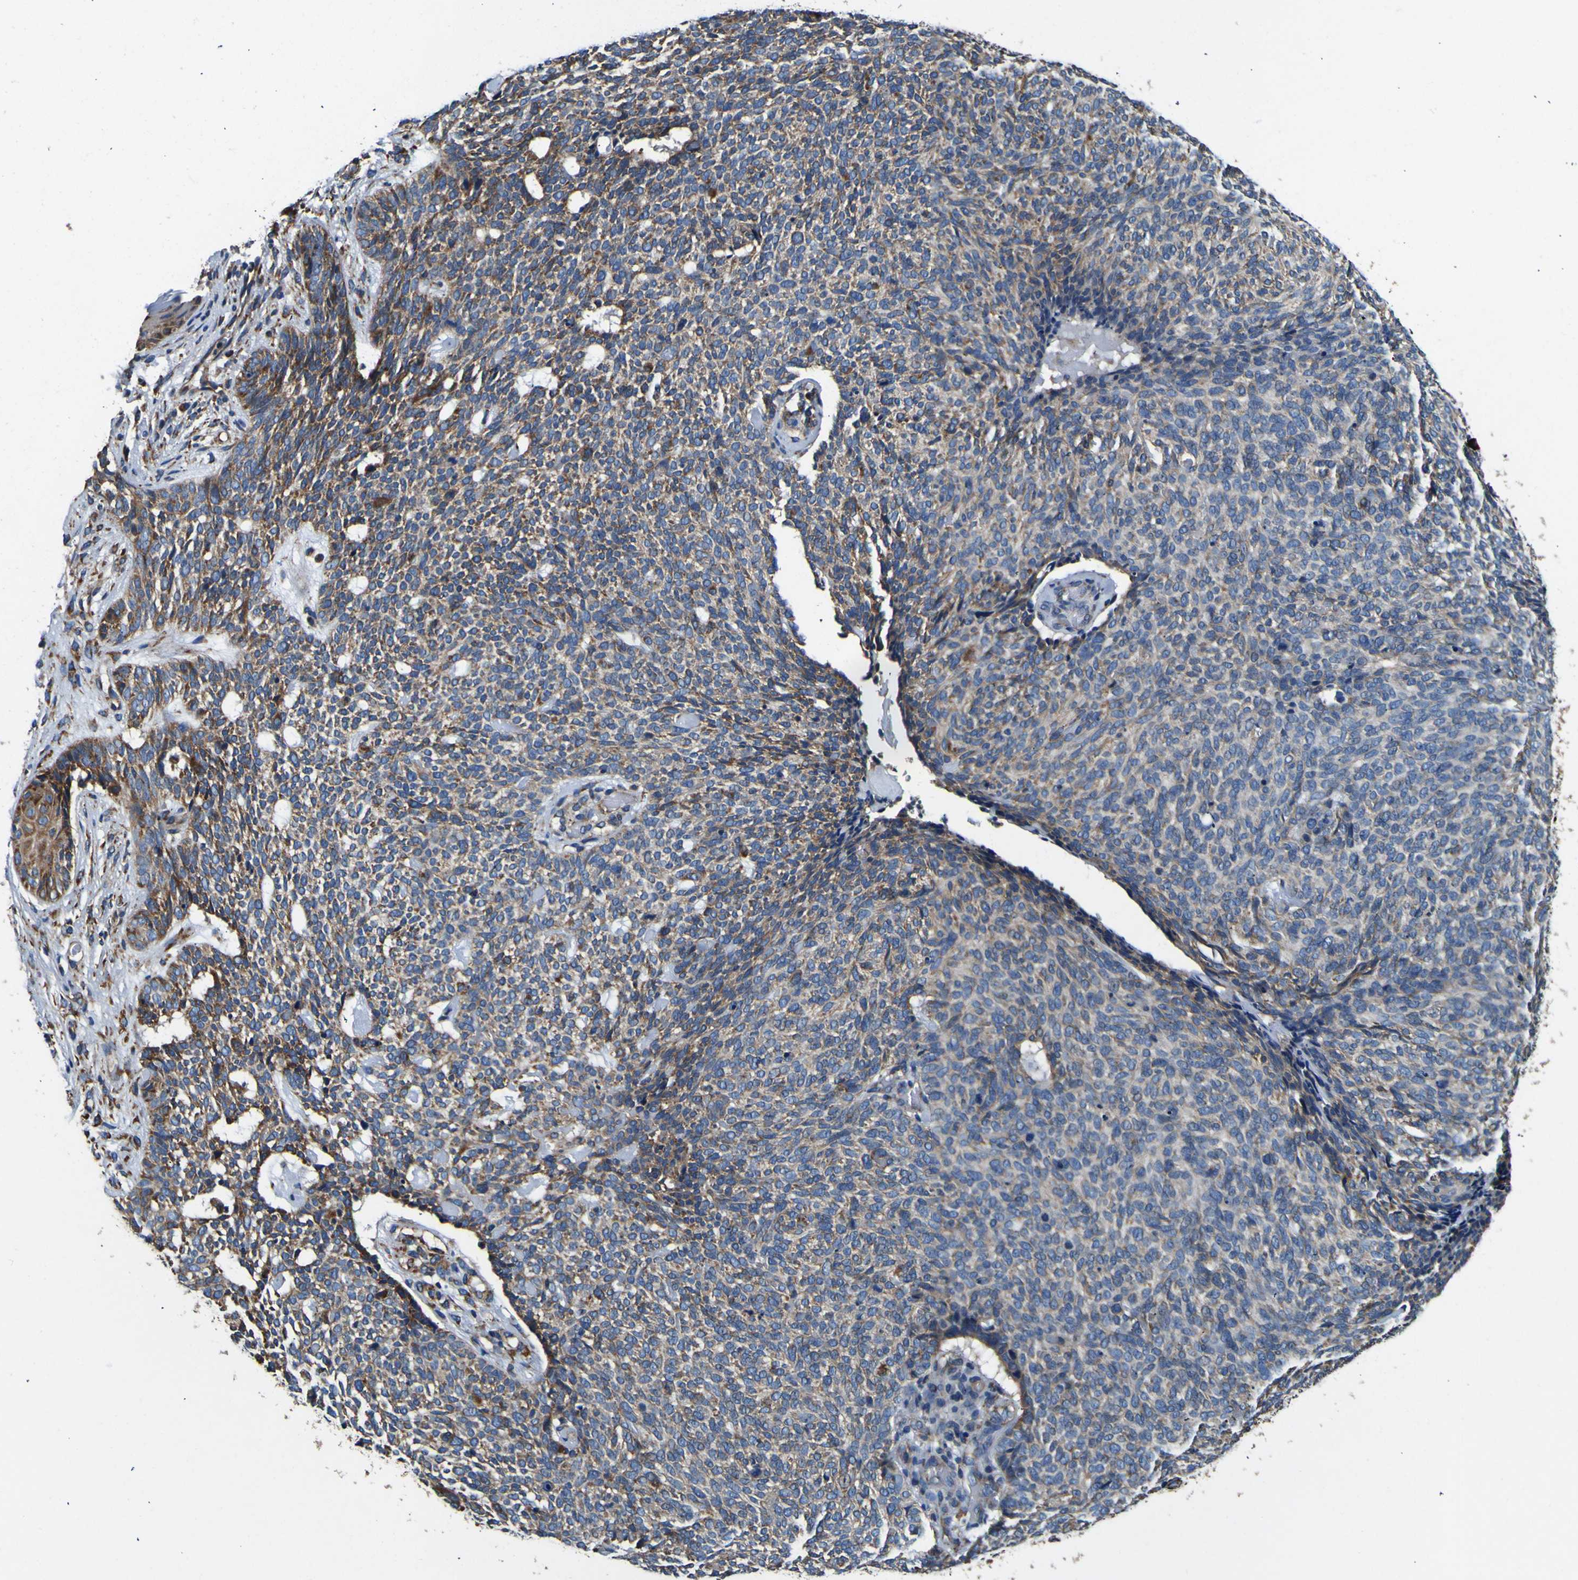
{"staining": {"intensity": "weak", "quantity": ">75%", "location": "cytoplasmic/membranous"}, "tissue": "skin cancer", "cell_type": "Tumor cells", "image_type": "cancer", "snomed": [{"axis": "morphology", "description": "Basal cell carcinoma"}, {"axis": "topography", "description": "Skin"}], "caption": "Tumor cells display low levels of weak cytoplasmic/membranous positivity in about >75% of cells in human skin basal cell carcinoma. (IHC, brightfield microscopy, high magnification).", "gene": "INPP5A", "patient": {"sex": "female", "age": 84}}